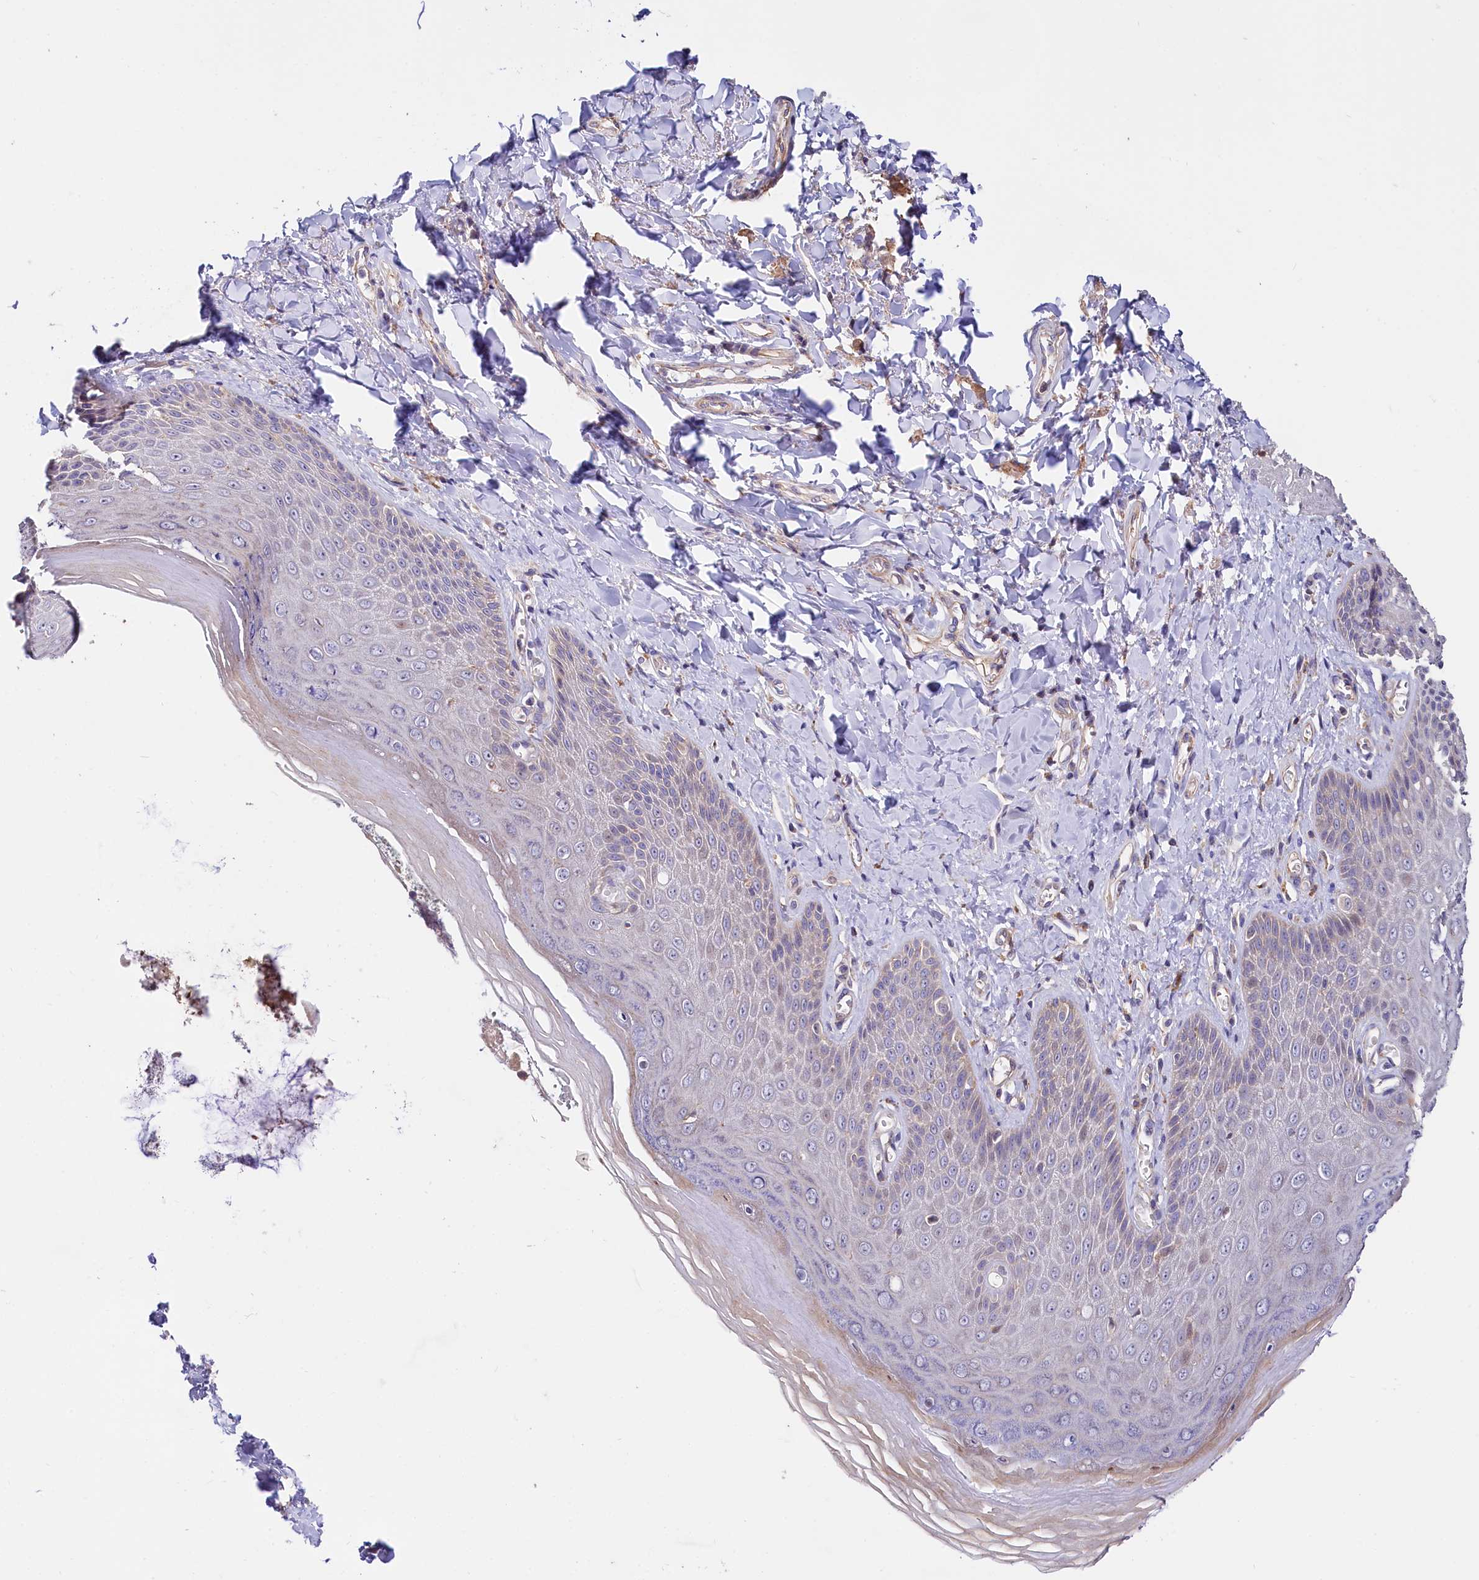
{"staining": {"intensity": "weak", "quantity": "<25%", "location": "cytoplasmic/membranous"}, "tissue": "skin", "cell_type": "Epidermal cells", "image_type": "normal", "snomed": [{"axis": "morphology", "description": "Normal tissue, NOS"}, {"axis": "topography", "description": "Anal"}], "caption": "The histopathology image exhibits no staining of epidermal cells in unremarkable skin.", "gene": "RPUSD3", "patient": {"sex": "male", "age": 78}}